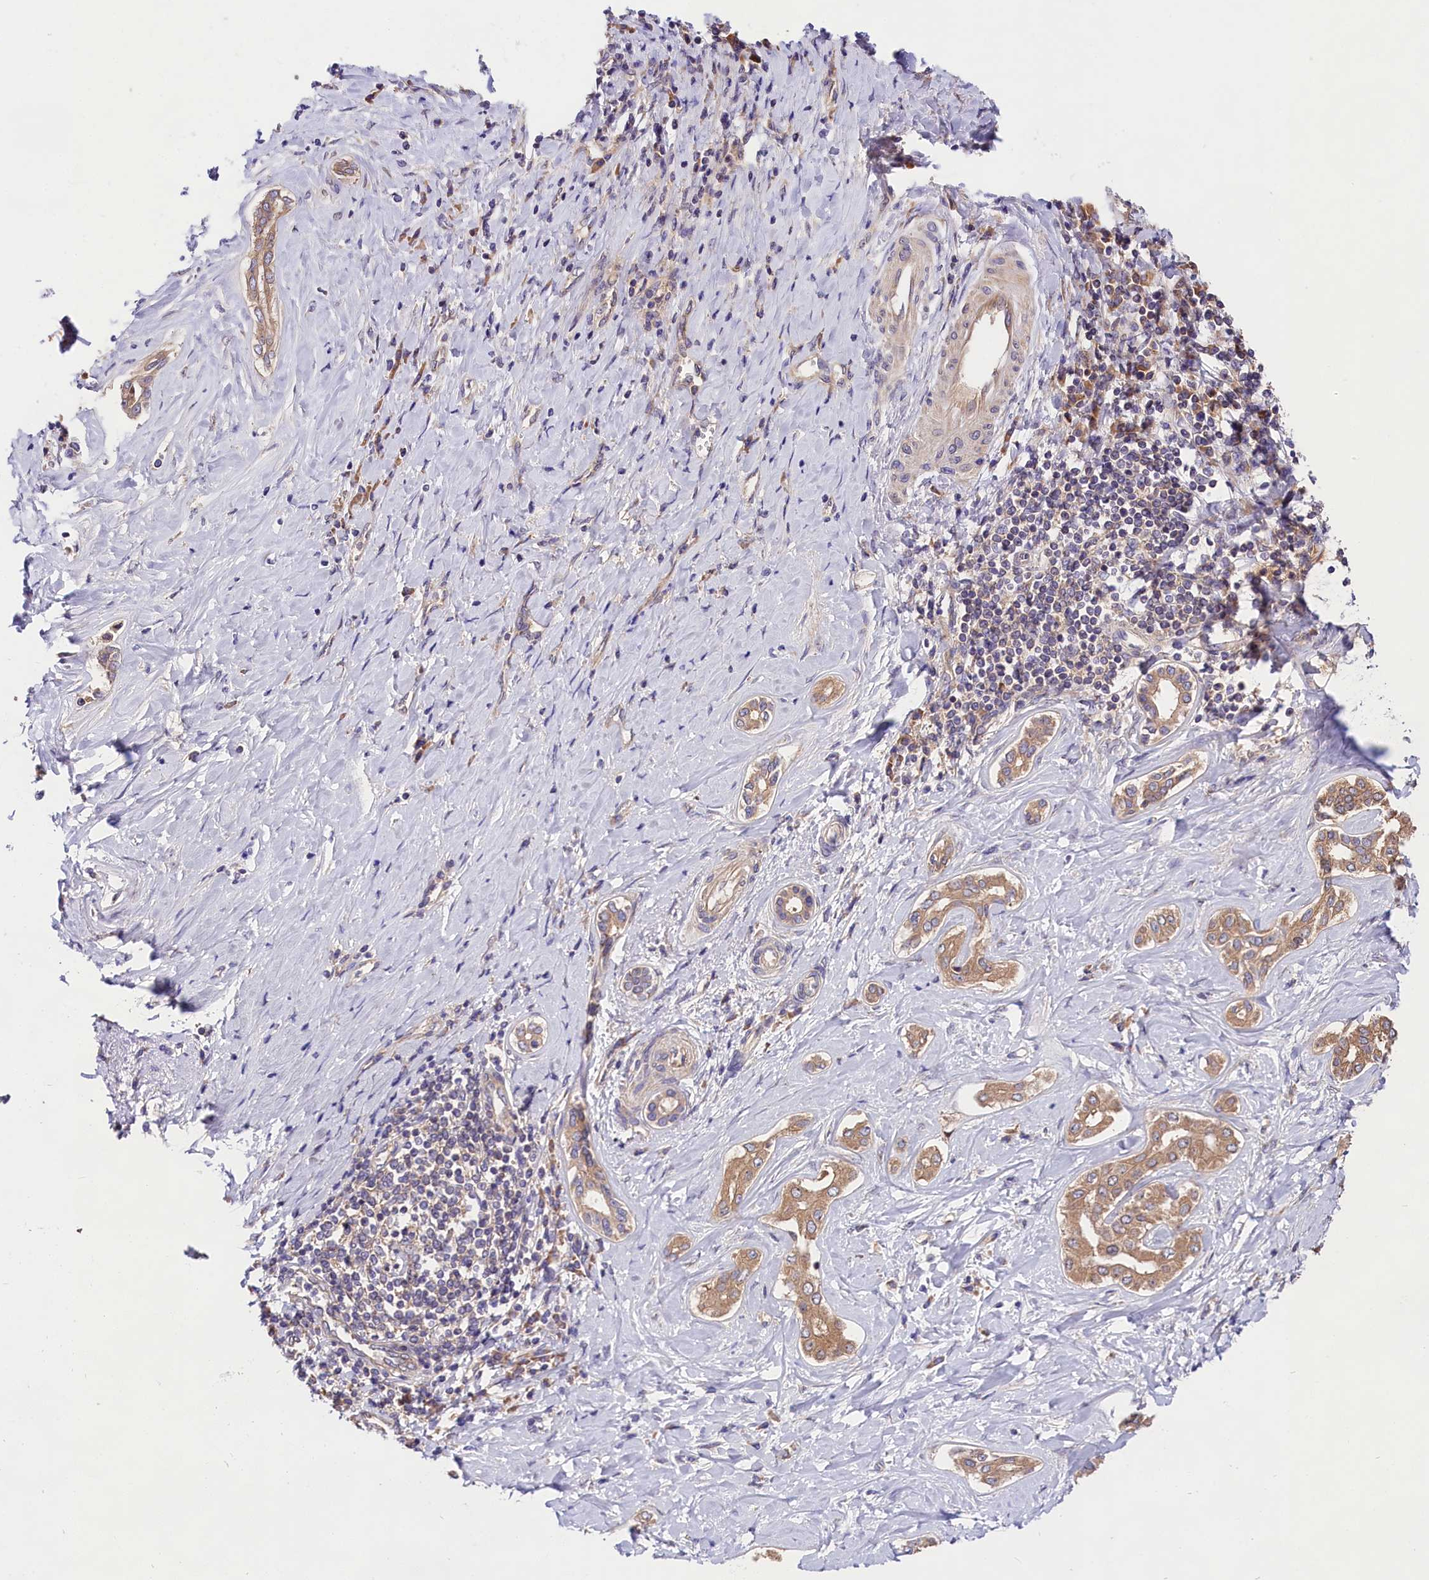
{"staining": {"intensity": "weak", "quantity": ">75%", "location": "cytoplasmic/membranous"}, "tissue": "liver cancer", "cell_type": "Tumor cells", "image_type": "cancer", "snomed": [{"axis": "morphology", "description": "Cholangiocarcinoma"}, {"axis": "topography", "description": "Liver"}], "caption": "Liver cholangiocarcinoma stained with a protein marker demonstrates weak staining in tumor cells.", "gene": "SPG11", "patient": {"sex": "female", "age": 77}}